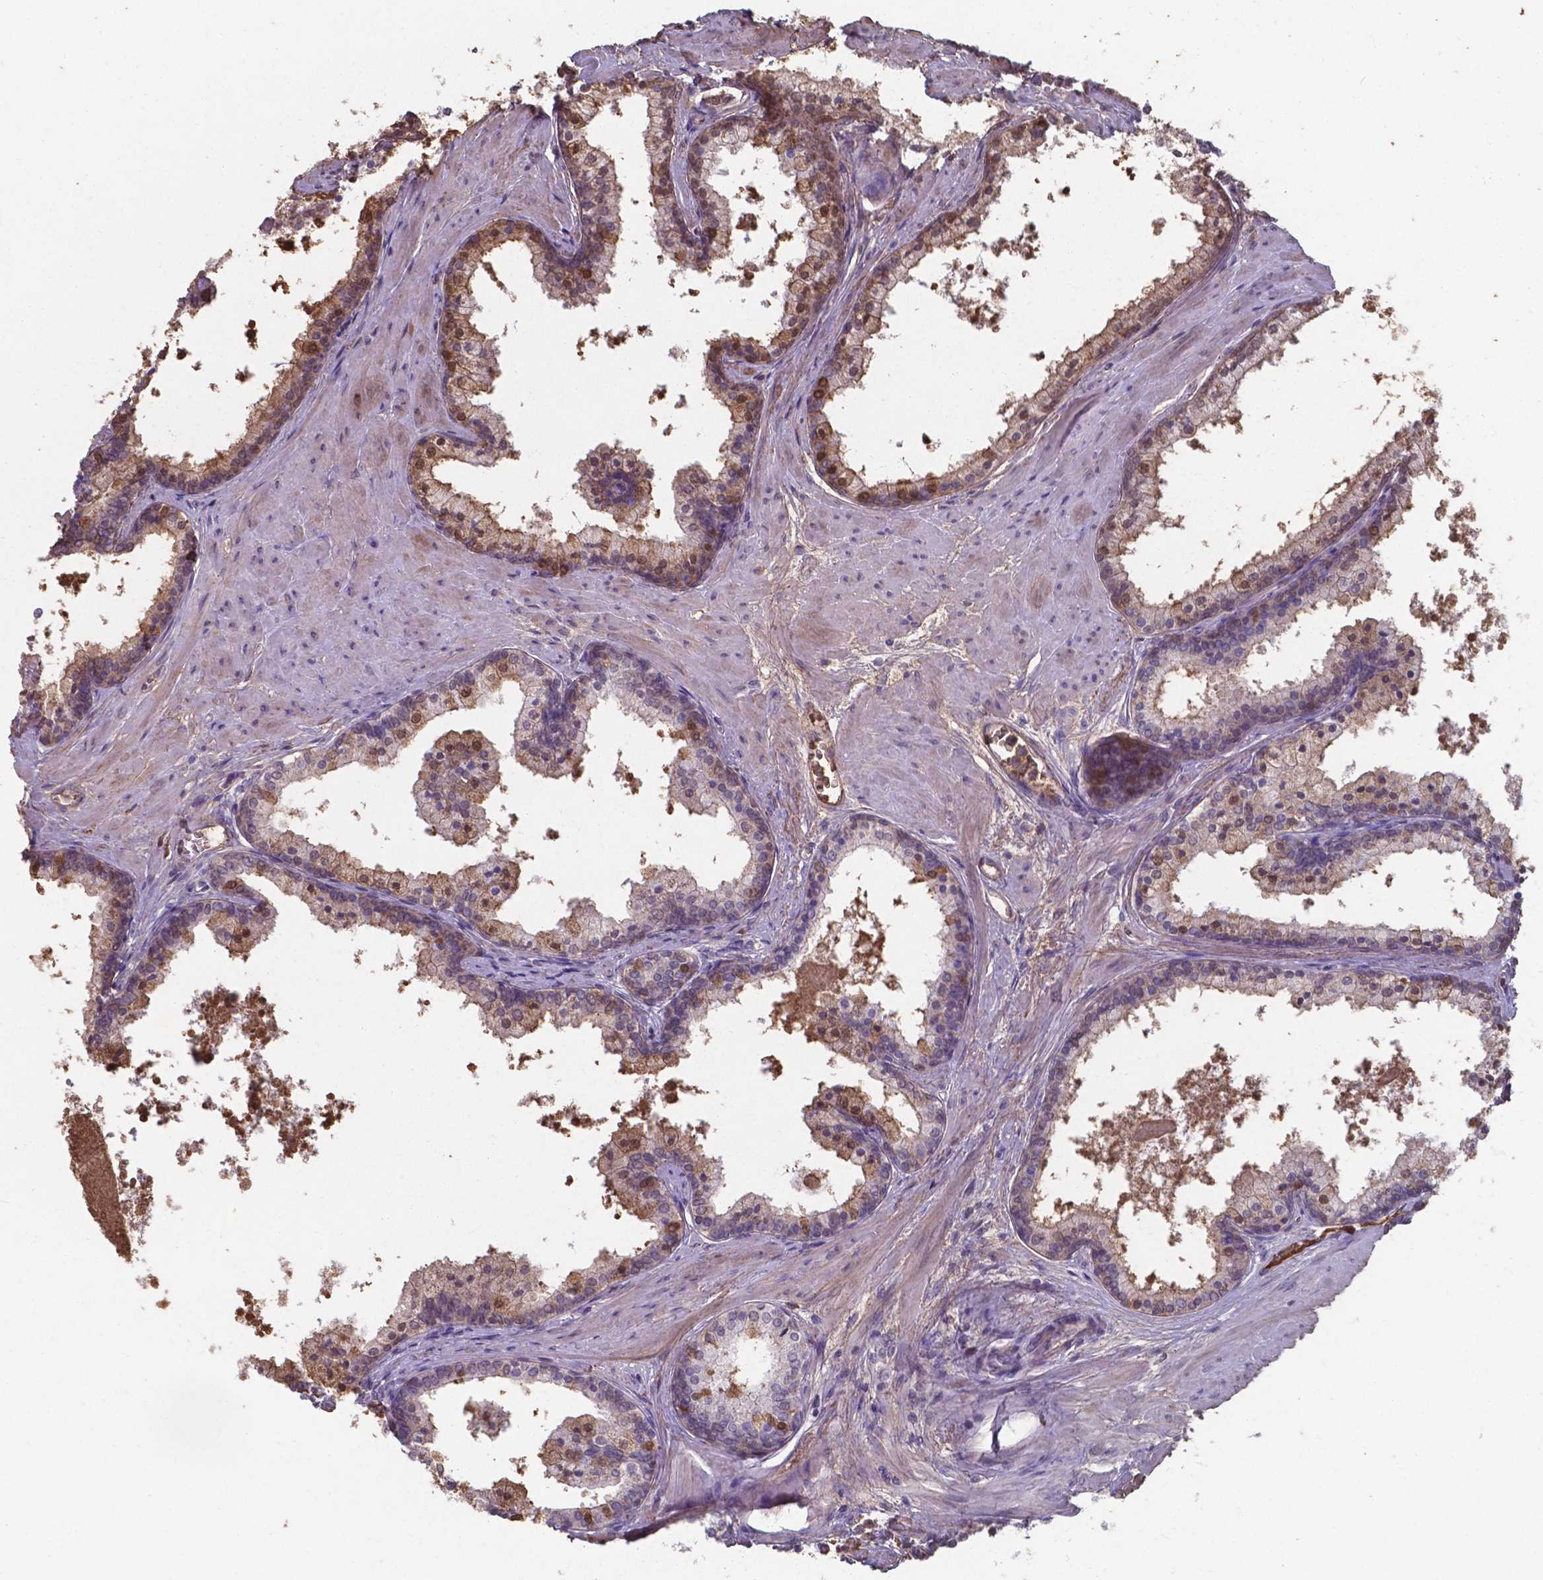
{"staining": {"intensity": "moderate", "quantity": "<25%", "location": "cytoplasmic/membranous,nuclear"}, "tissue": "prostate", "cell_type": "Glandular cells", "image_type": "normal", "snomed": [{"axis": "morphology", "description": "Normal tissue, NOS"}, {"axis": "topography", "description": "Prostate"}], "caption": "An image of human prostate stained for a protein reveals moderate cytoplasmic/membranous,nuclear brown staining in glandular cells. Using DAB (3,3'-diaminobenzidine) (brown) and hematoxylin (blue) stains, captured at high magnification using brightfield microscopy.", "gene": "SERPINA1", "patient": {"sex": "male", "age": 61}}